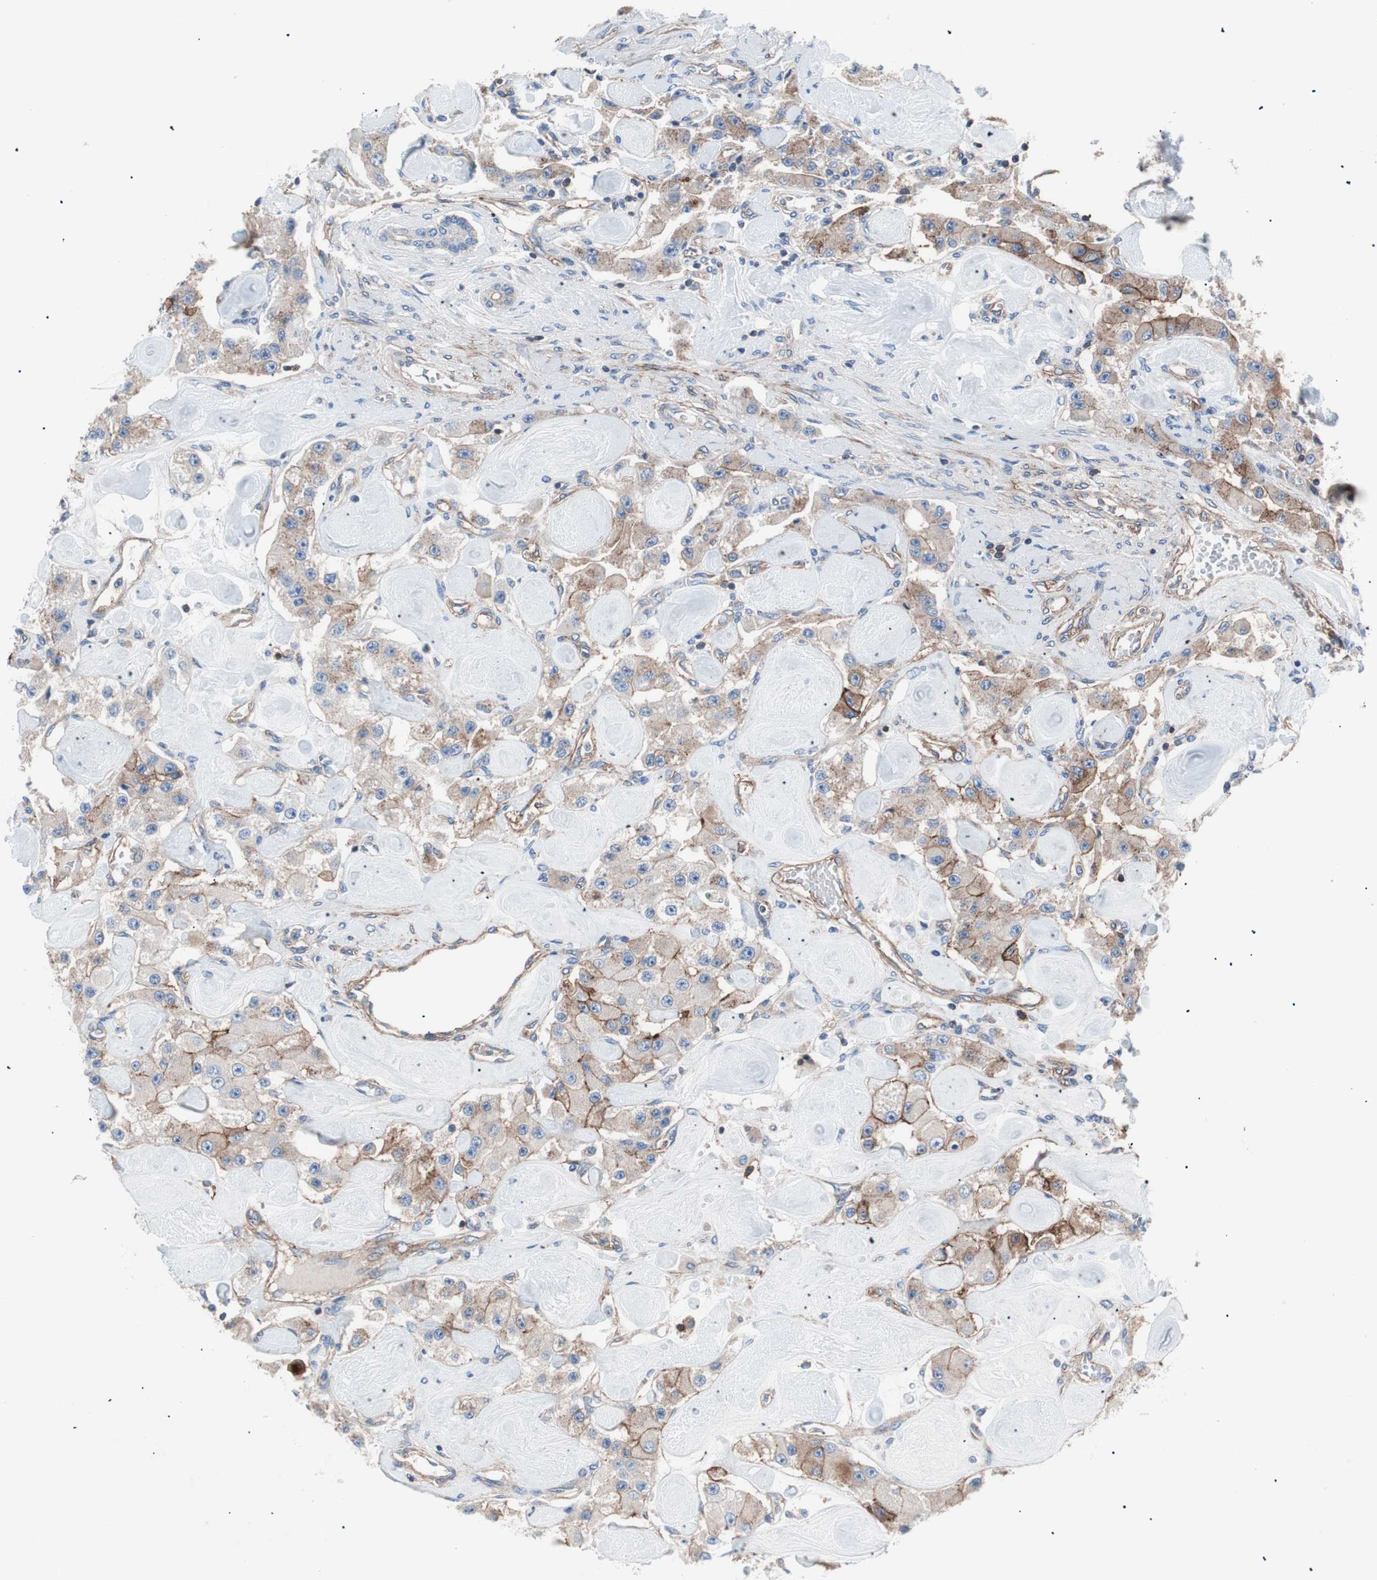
{"staining": {"intensity": "weak", "quantity": ">75%", "location": "cytoplasmic/membranous"}, "tissue": "carcinoid", "cell_type": "Tumor cells", "image_type": "cancer", "snomed": [{"axis": "morphology", "description": "Carcinoid, malignant, NOS"}, {"axis": "topography", "description": "Pancreas"}], "caption": "Protein staining exhibits weak cytoplasmic/membranous expression in about >75% of tumor cells in malignant carcinoid.", "gene": "GPR160", "patient": {"sex": "male", "age": 41}}